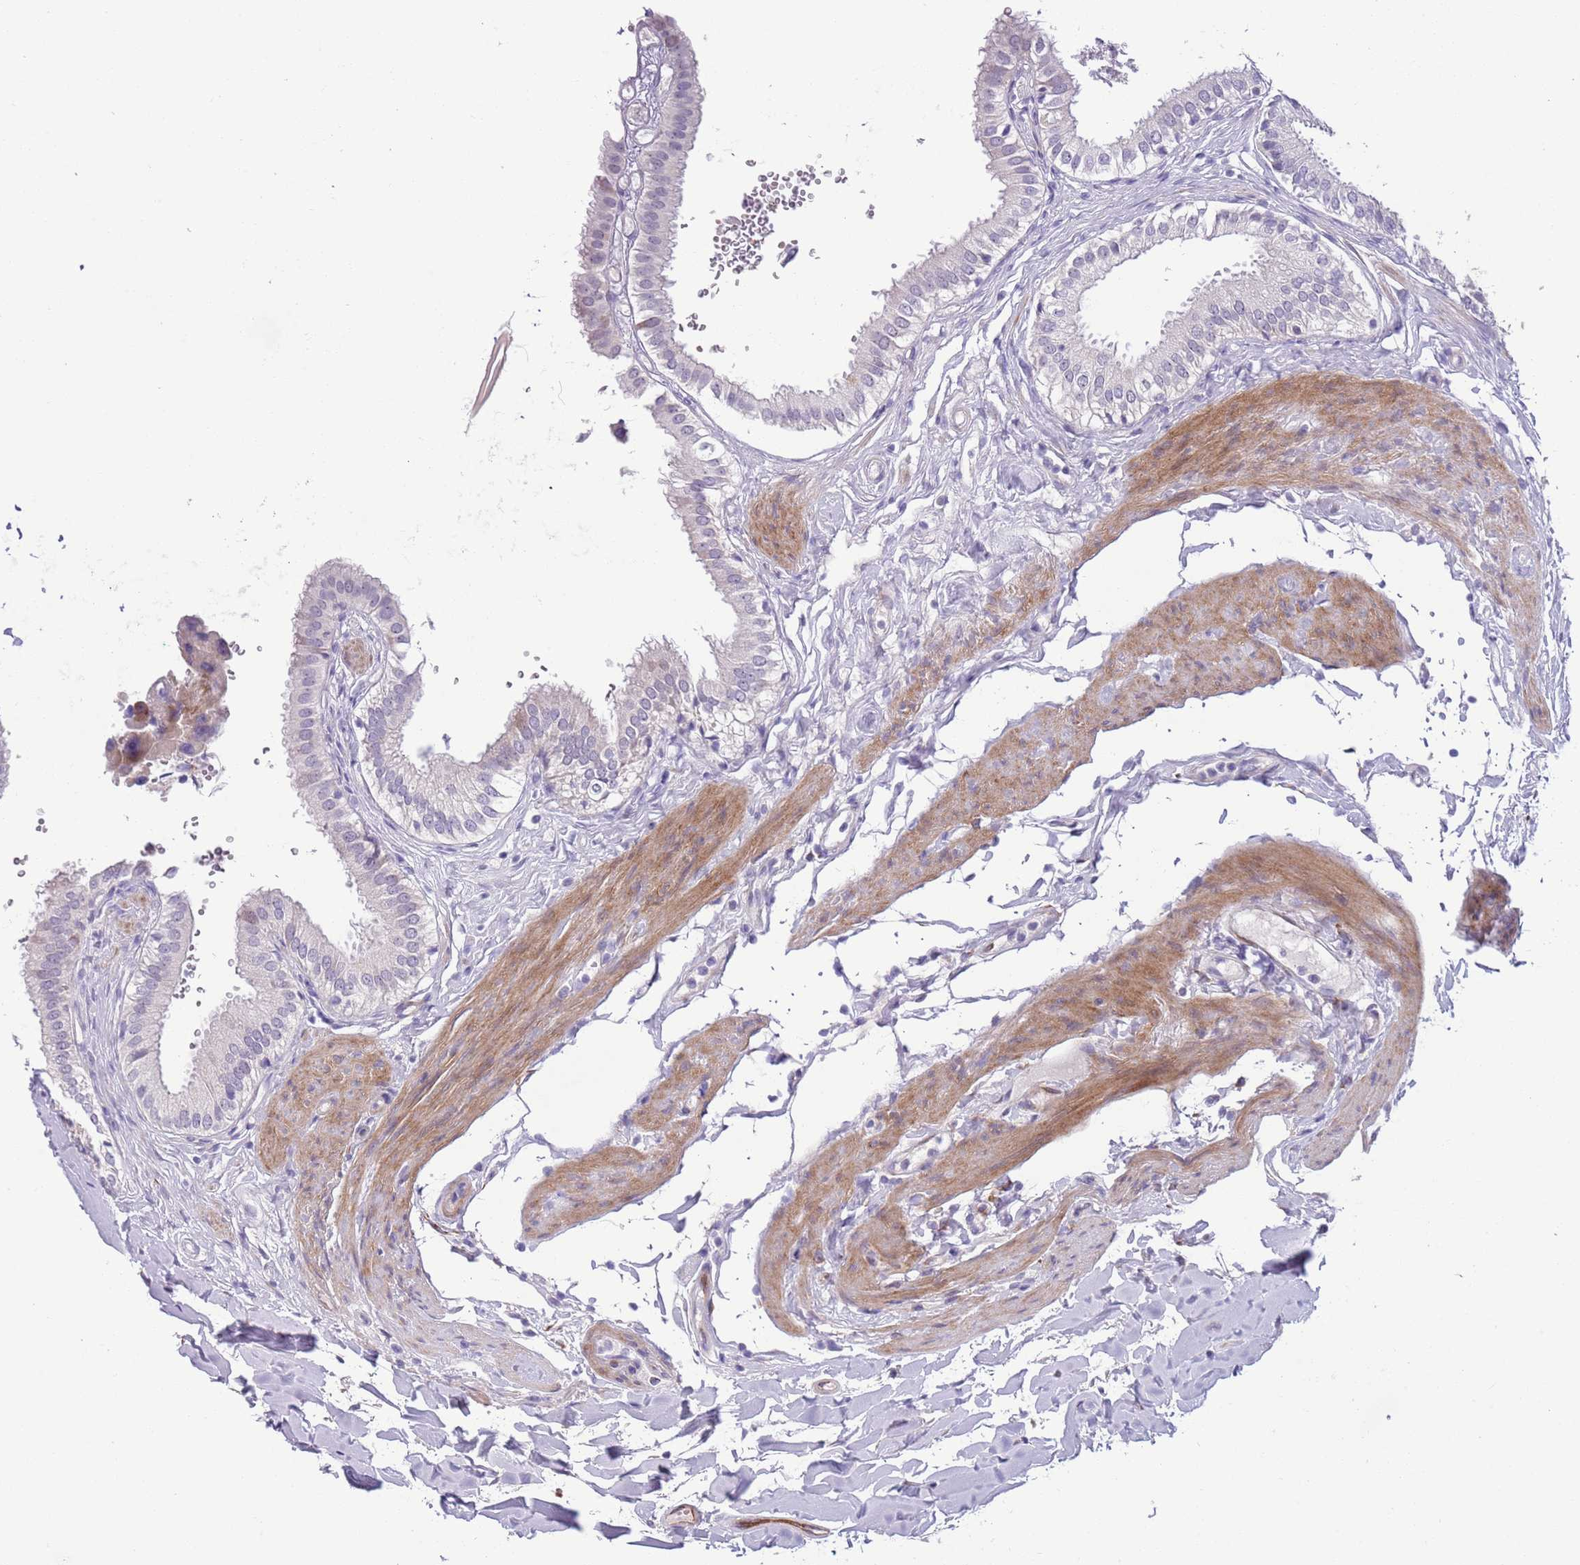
{"staining": {"intensity": "negative", "quantity": "none", "location": "none"}, "tissue": "gallbladder", "cell_type": "Glandular cells", "image_type": "normal", "snomed": [{"axis": "morphology", "description": "Normal tissue, NOS"}, {"axis": "topography", "description": "Gallbladder"}], "caption": "Immunohistochemistry (IHC) of unremarkable gallbladder shows no expression in glandular cells. Brightfield microscopy of IHC stained with DAB (3,3'-diaminobenzidine) (brown) and hematoxylin (blue), captured at high magnification.", "gene": "MRPL32", "patient": {"sex": "female", "age": 61}}